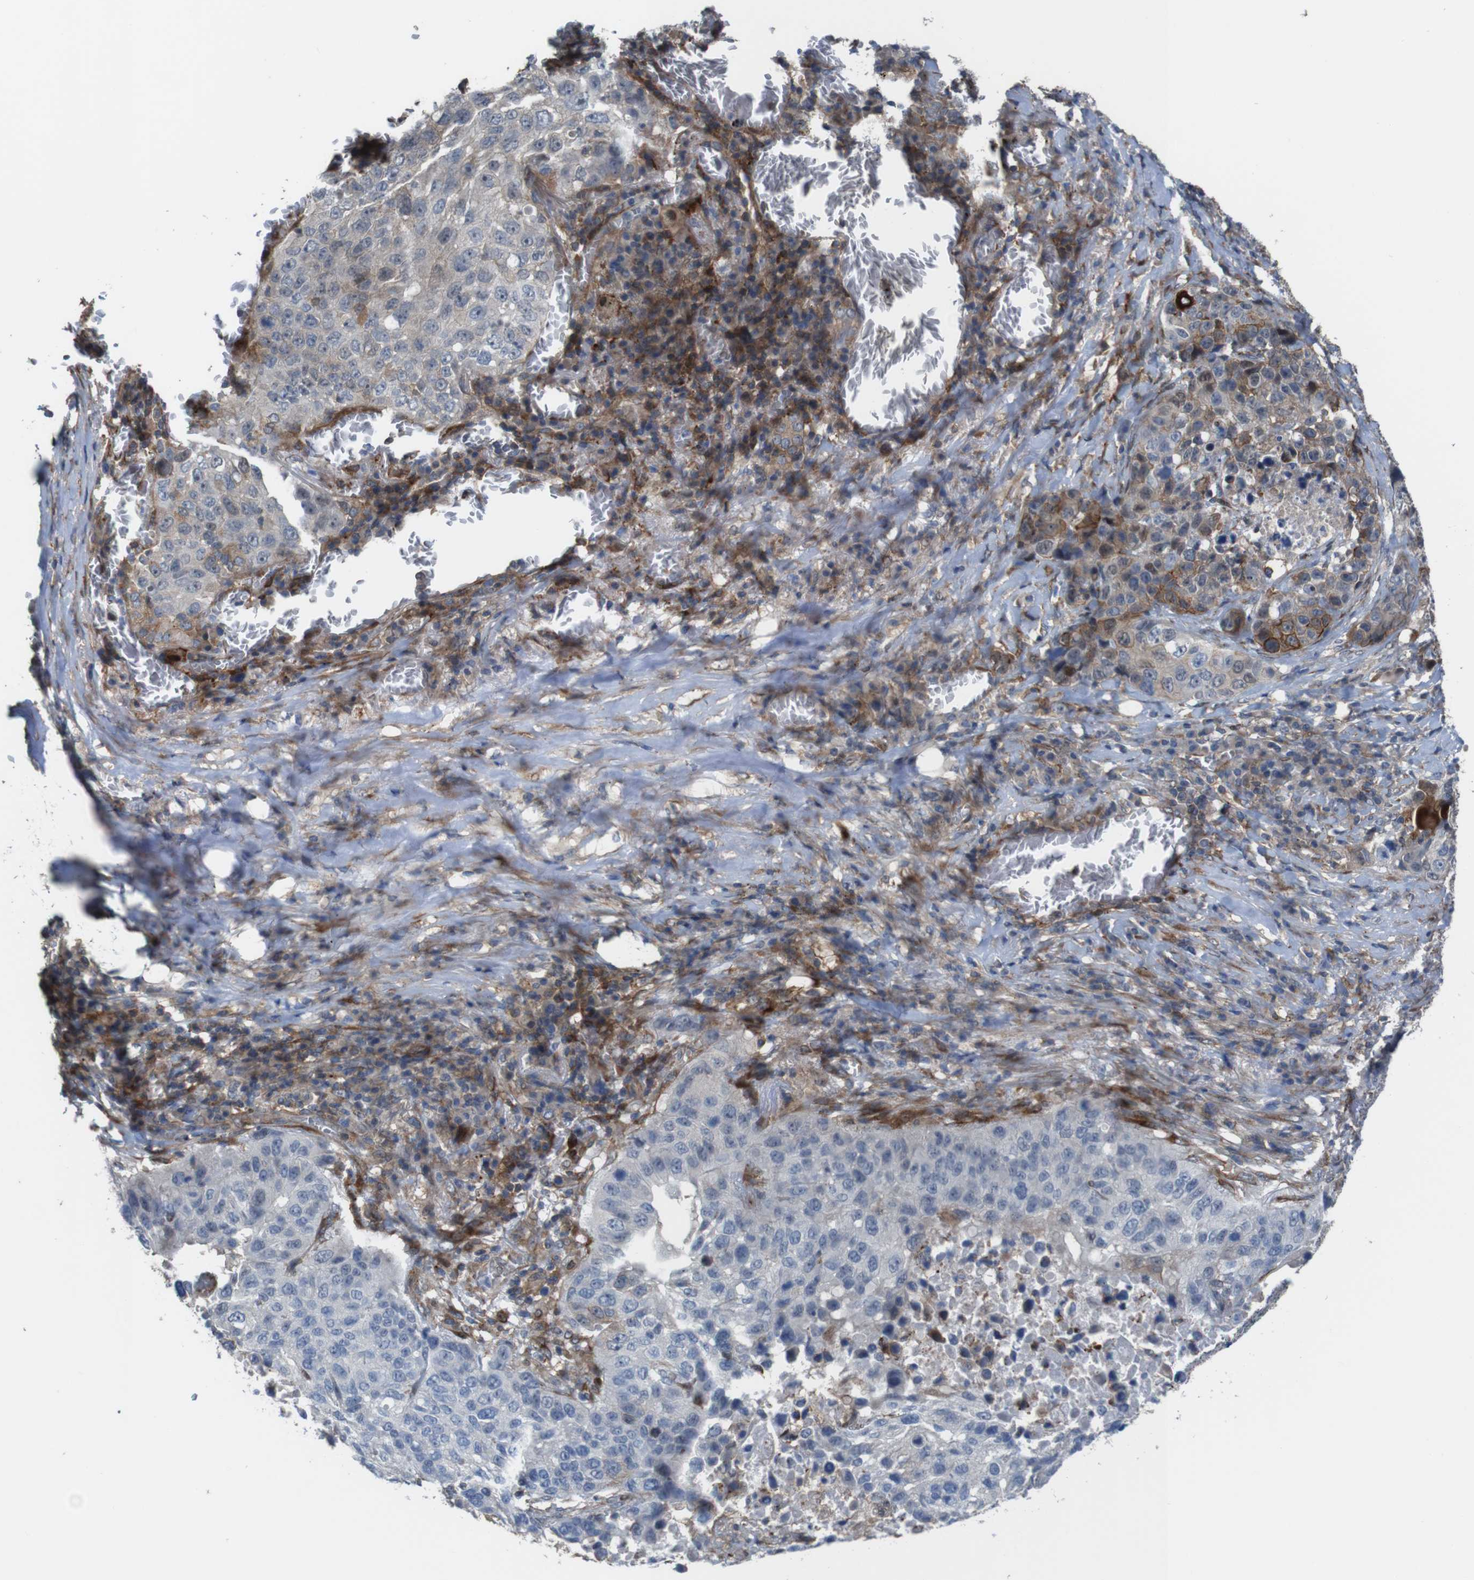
{"staining": {"intensity": "moderate", "quantity": "<25%", "location": "cytoplasmic/membranous"}, "tissue": "lung cancer", "cell_type": "Tumor cells", "image_type": "cancer", "snomed": [{"axis": "morphology", "description": "Squamous cell carcinoma, NOS"}, {"axis": "topography", "description": "Lung"}], "caption": "This image exhibits immunohistochemistry staining of human lung cancer, with low moderate cytoplasmic/membranous expression in approximately <25% of tumor cells.", "gene": "PCOLCE2", "patient": {"sex": "male", "age": 57}}